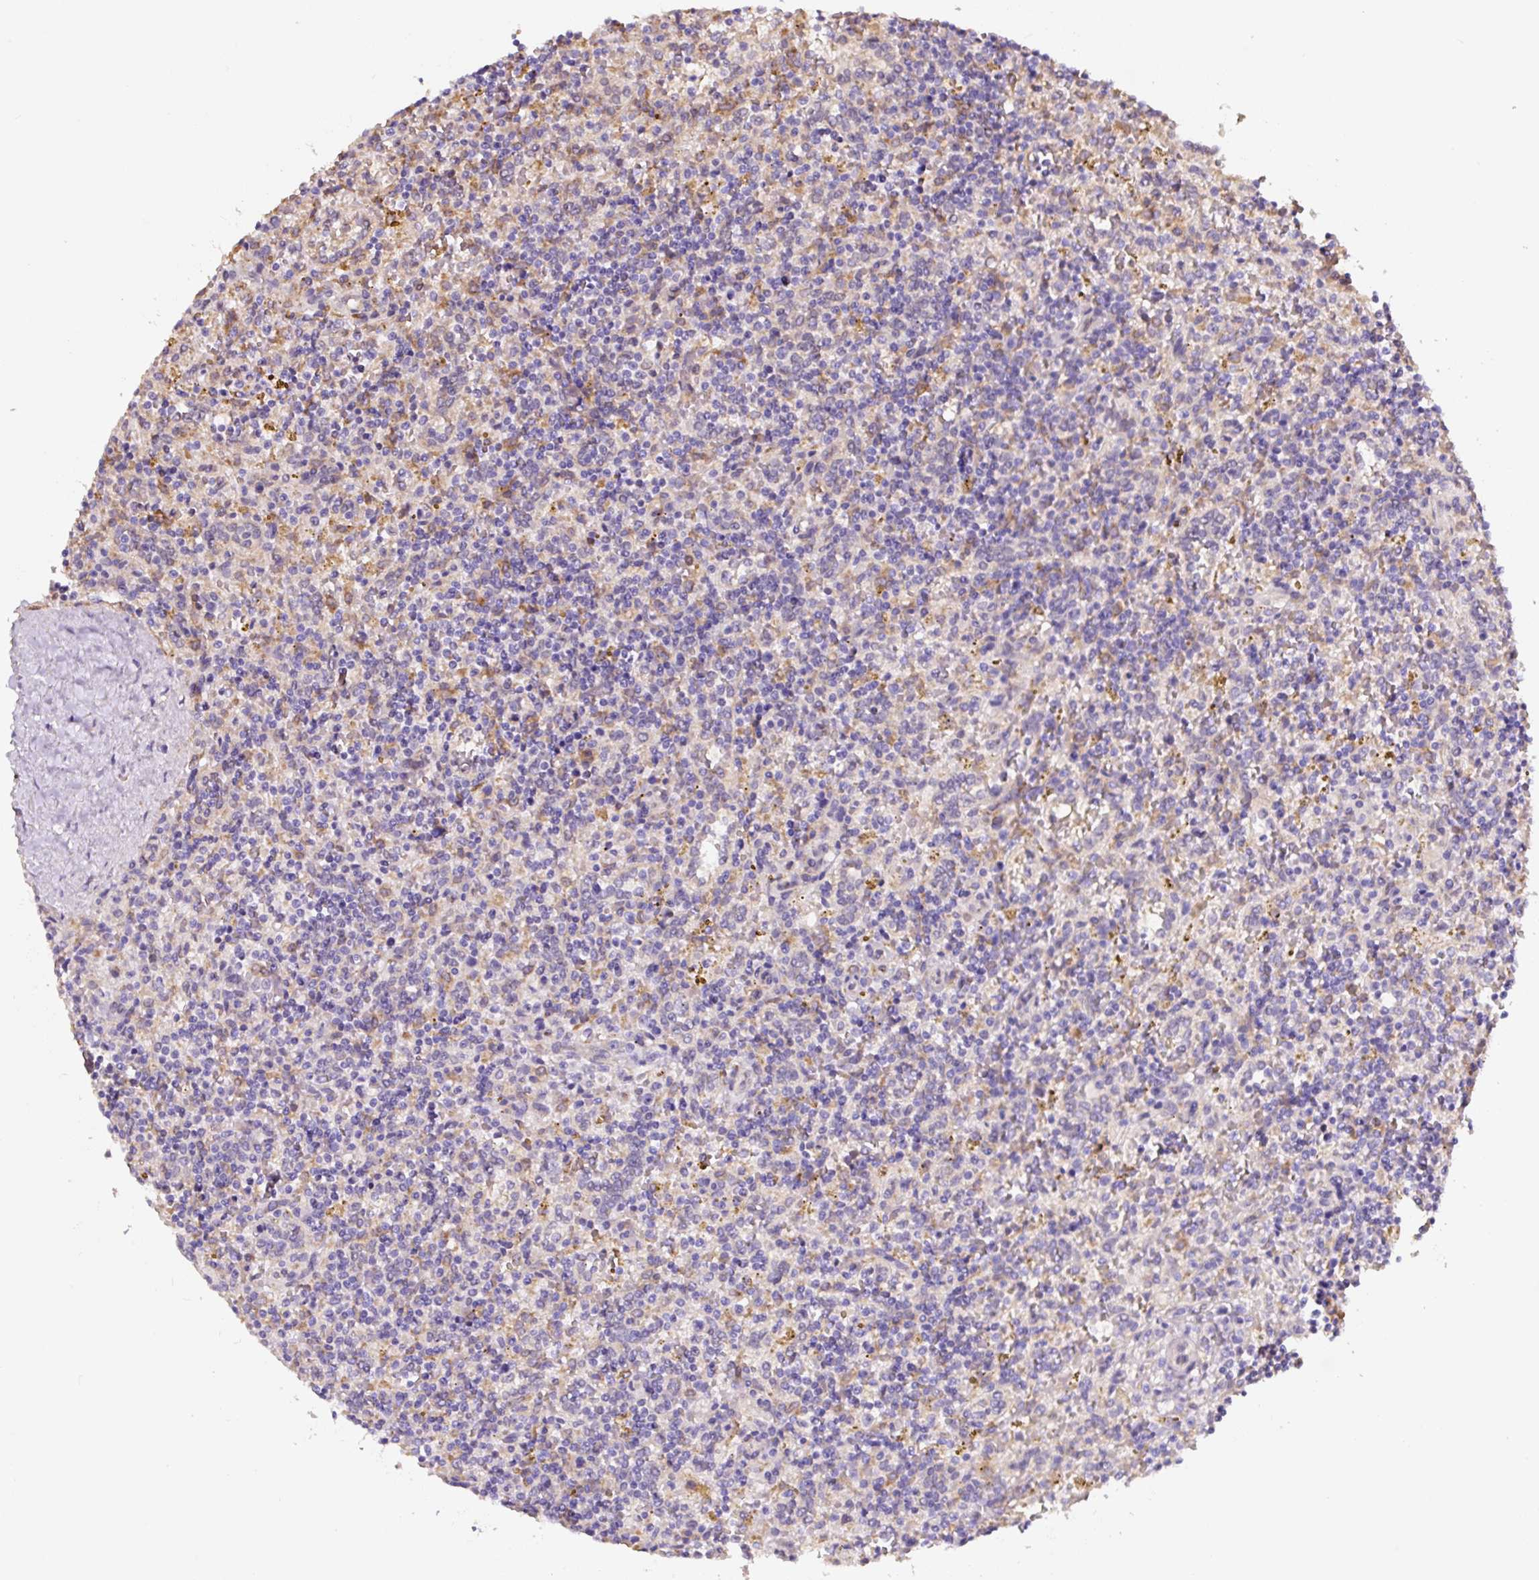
{"staining": {"intensity": "negative", "quantity": "none", "location": "none"}, "tissue": "lymphoma", "cell_type": "Tumor cells", "image_type": "cancer", "snomed": [{"axis": "morphology", "description": "Malignant lymphoma, non-Hodgkin's type, Low grade"}, {"axis": "topography", "description": "Spleen"}], "caption": "IHC of human low-grade malignant lymphoma, non-Hodgkin's type reveals no staining in tumor cells.", "gene": "ASRGL1", "patient": {"sex": "male", "age": 67}}